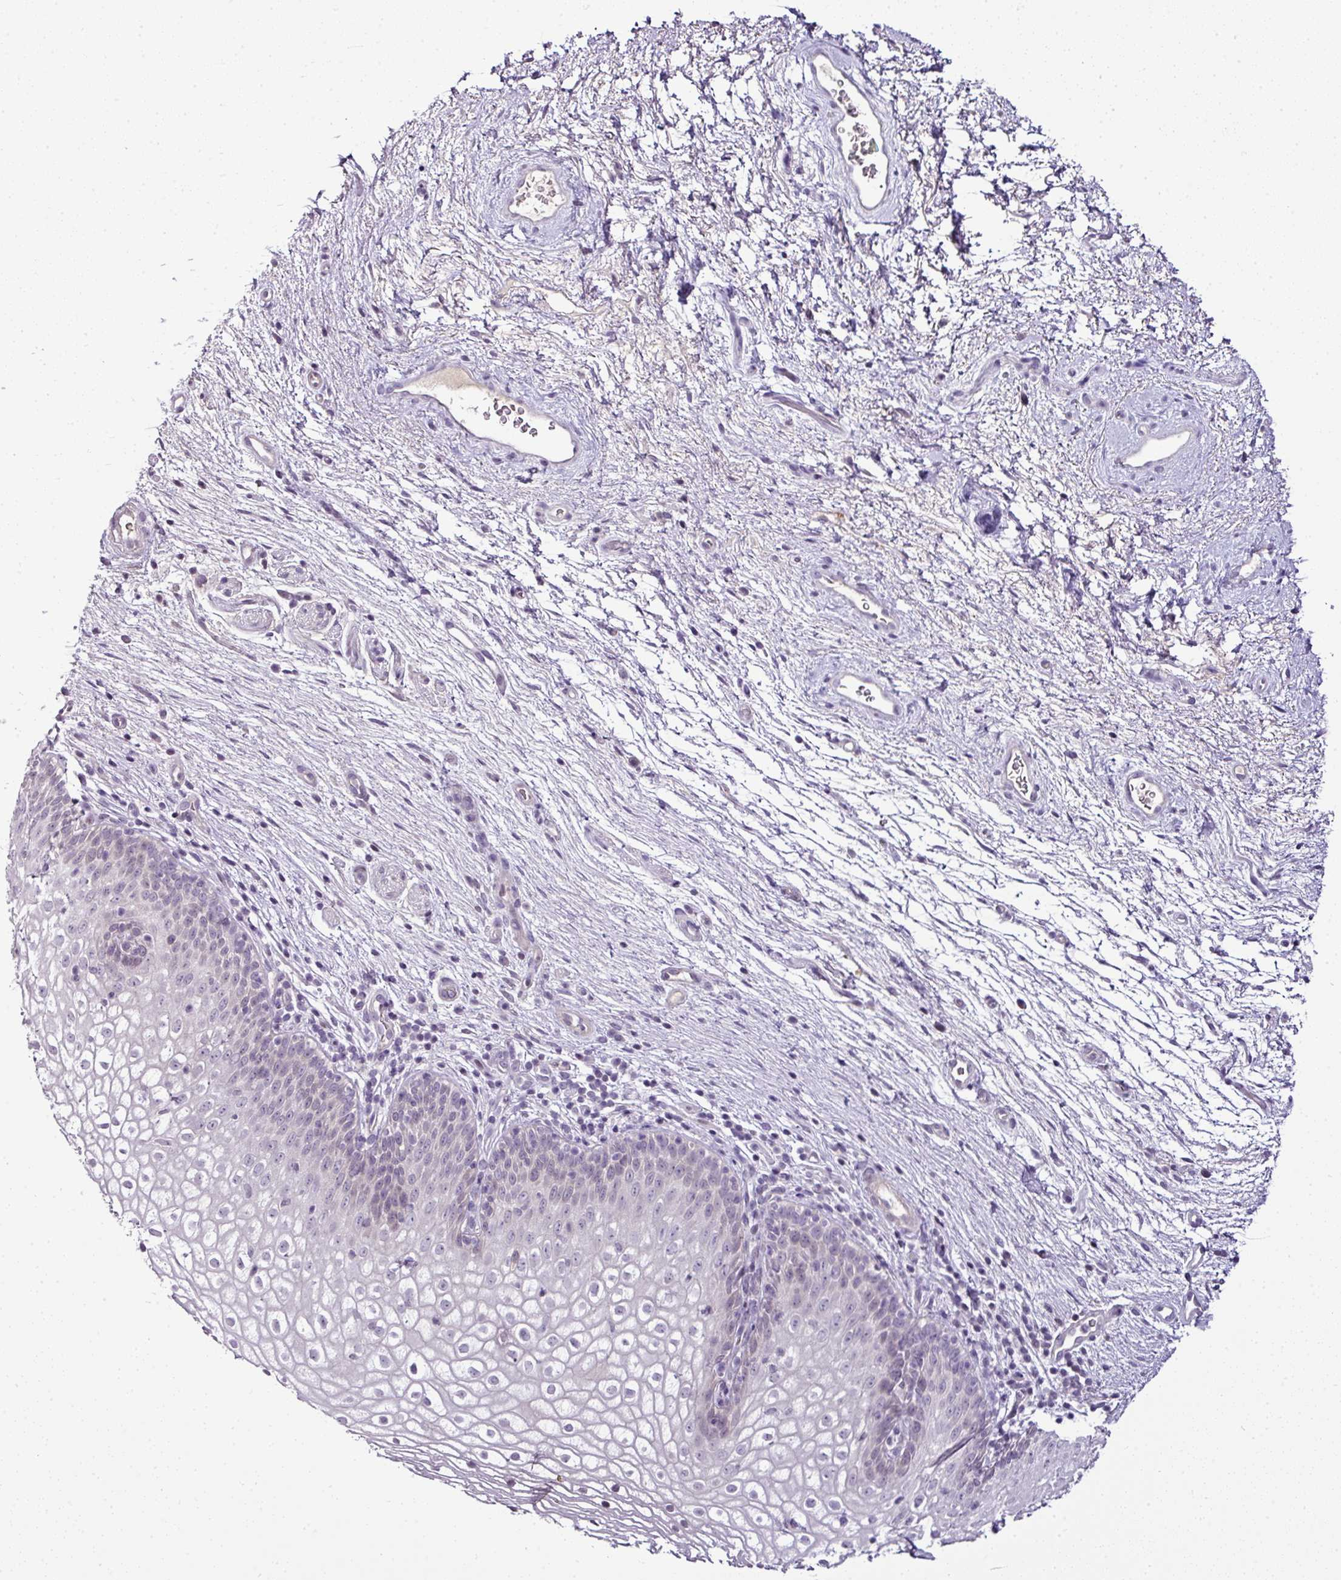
{"staining": {"intensity": "negative", "quantity": "none", "location": "none"}, "tissue": "vagina", "cell_type": "Squamous epithelial cells", "image_type": "normal", "snomed": [{"axis": "morphology", "description": "Normal tissue, NOS"}, {"axis": "topography", "description": "Vagina"}], "caption": "High magnification brightfield microscopy of unremarkable vagina stained with DAB (brown) and counterstained with hematoxylin (blue): squamous epithelial cells show no significant positivity. (DAB immunohistochemistry visualized using brightfield microscopy, high magnification).", "gene": "TEX30", "patient": {"sex": "female", "age": 47}}